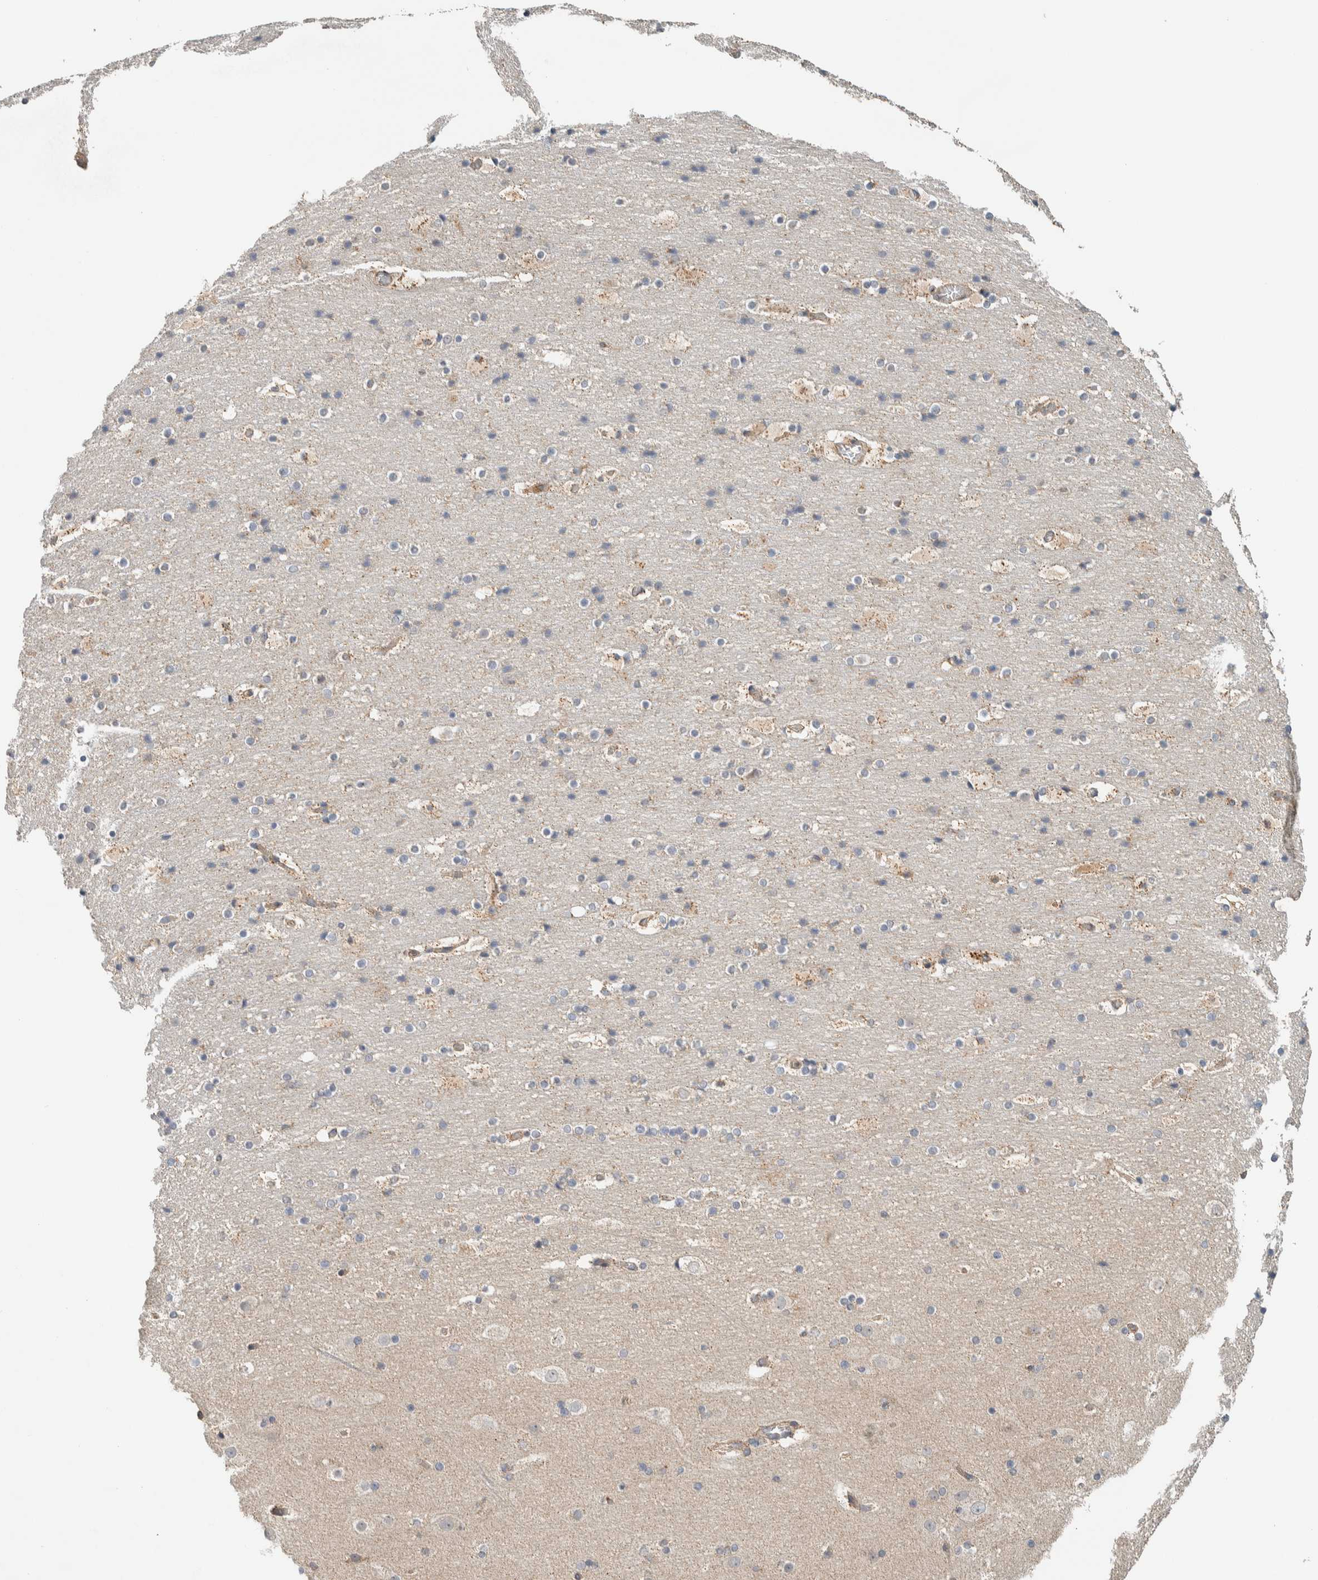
{"staining": {"intensity": "negative", "quantity": "none", "location": "none"}, "tissue": "cerebral cortex", "cell_type": "Endothelial cells", "image_type": "normal", "snomed": [{"axis": "morphology", "description": "Normal tissue, NOS"}, {"axis": "topography", "description": "Cerebral cortex"}], "caption": "Immunohistochemical staining of benign cerebral cortex demonstrates no significant staining in endothelial cells. (Stains: DAB IHC with hematoxylin counter stain, Microscopy: brightfield microscopy at high magnification).", "gene": "PDE7B", "patient": {"sex": "male", "age": 57}}